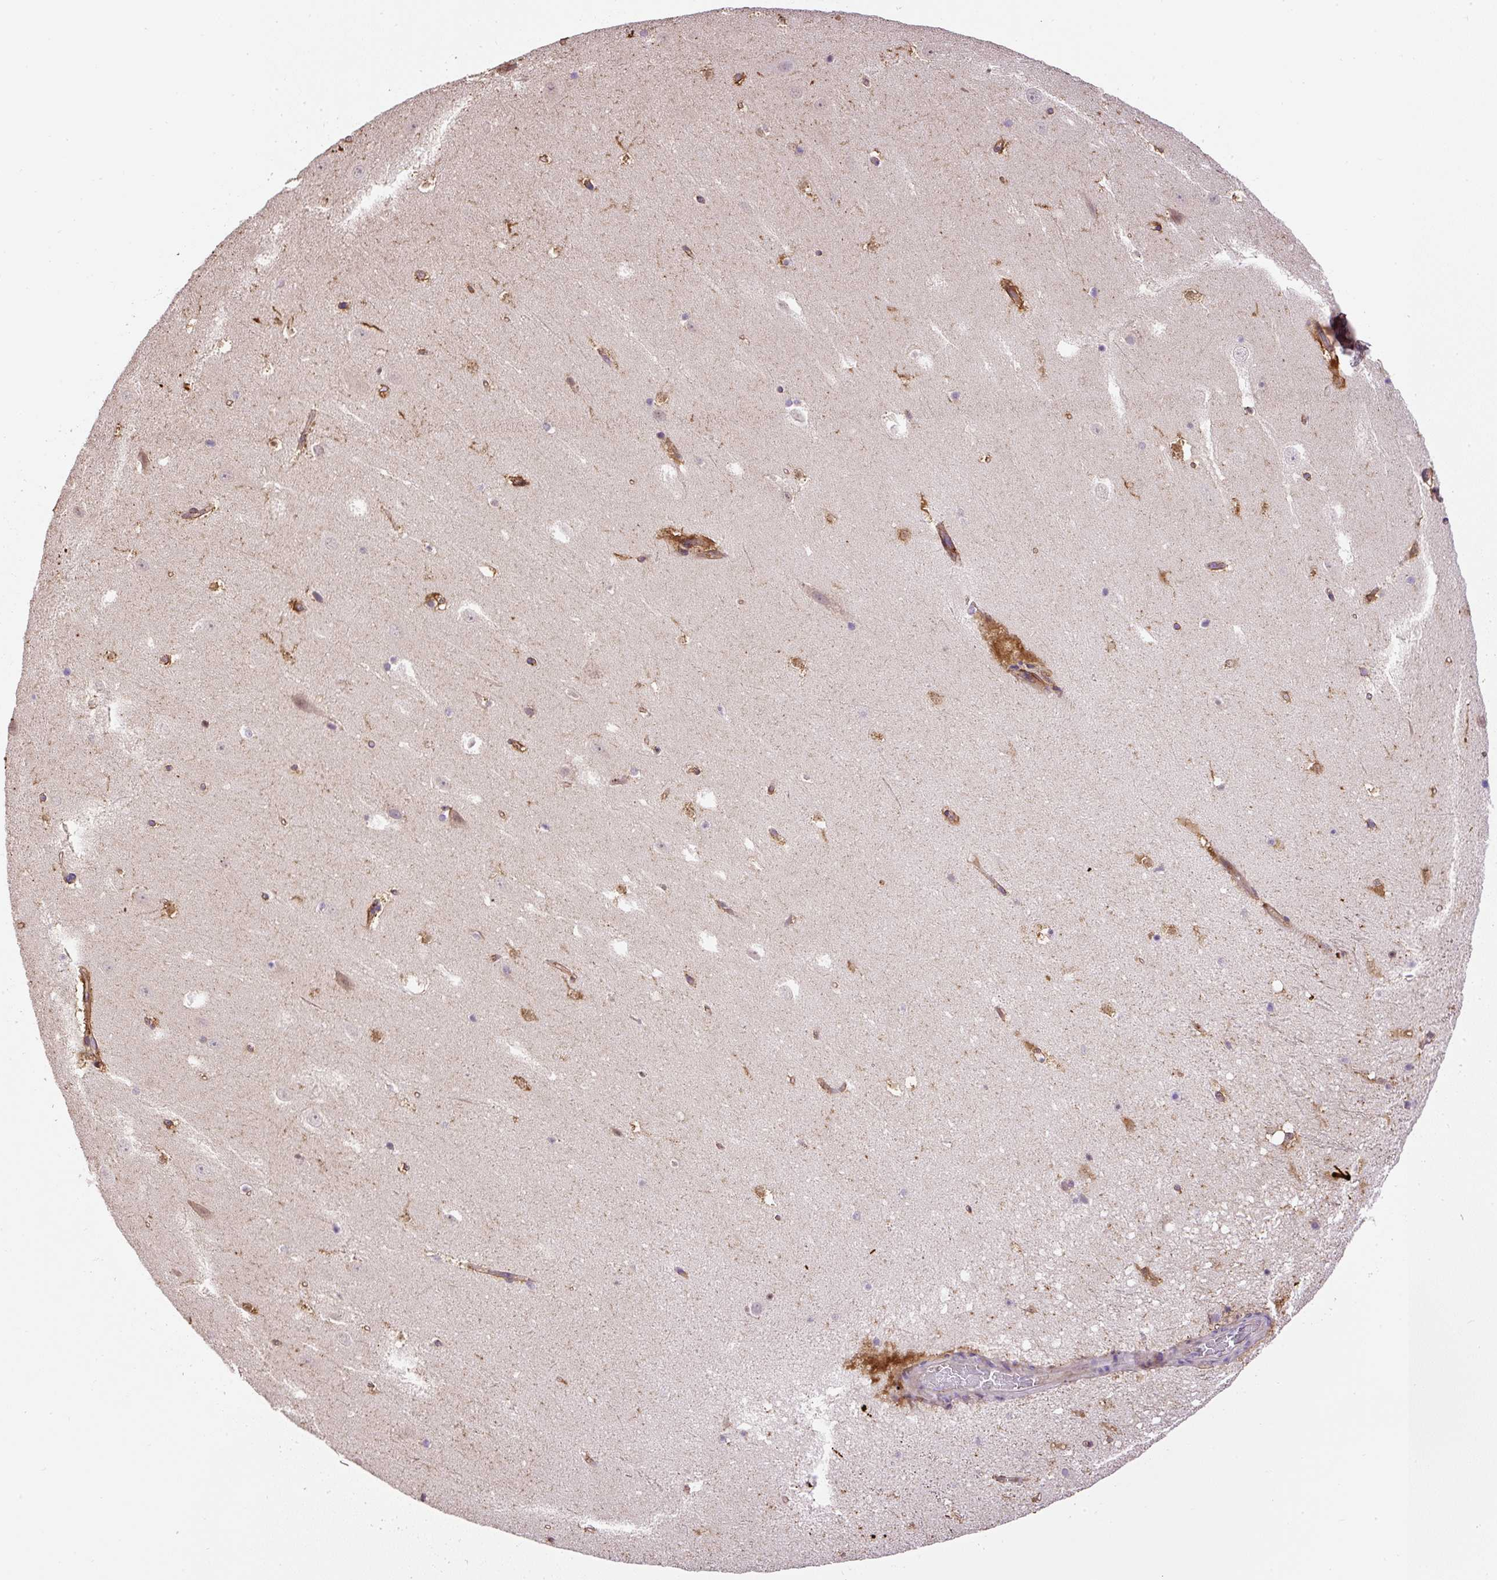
{"staining": {"intensity": "strong", "quantity": "<25%", "location": "cytoplasmic/membranous"}, "tissue": "hippocampus", "cell_type": "Glial cells", "image_type": "normal", "snomed": [{"axis": "morphology", "description": "Normal tissue, NOS"}, {"axis": "topography", "description": "Hippocampus"}], "caption": "High-power microscopy captured an immunohistochemistry (IHC) image of unremarkable hippocampus, revealing strong cytoplasmic/membranous staining in approximately <25% of glial cells. (DAB IHC with brightfield microscopy, high magnification).", "gene": "RNF170", "patient": {"sex": "male", "age": 37}}